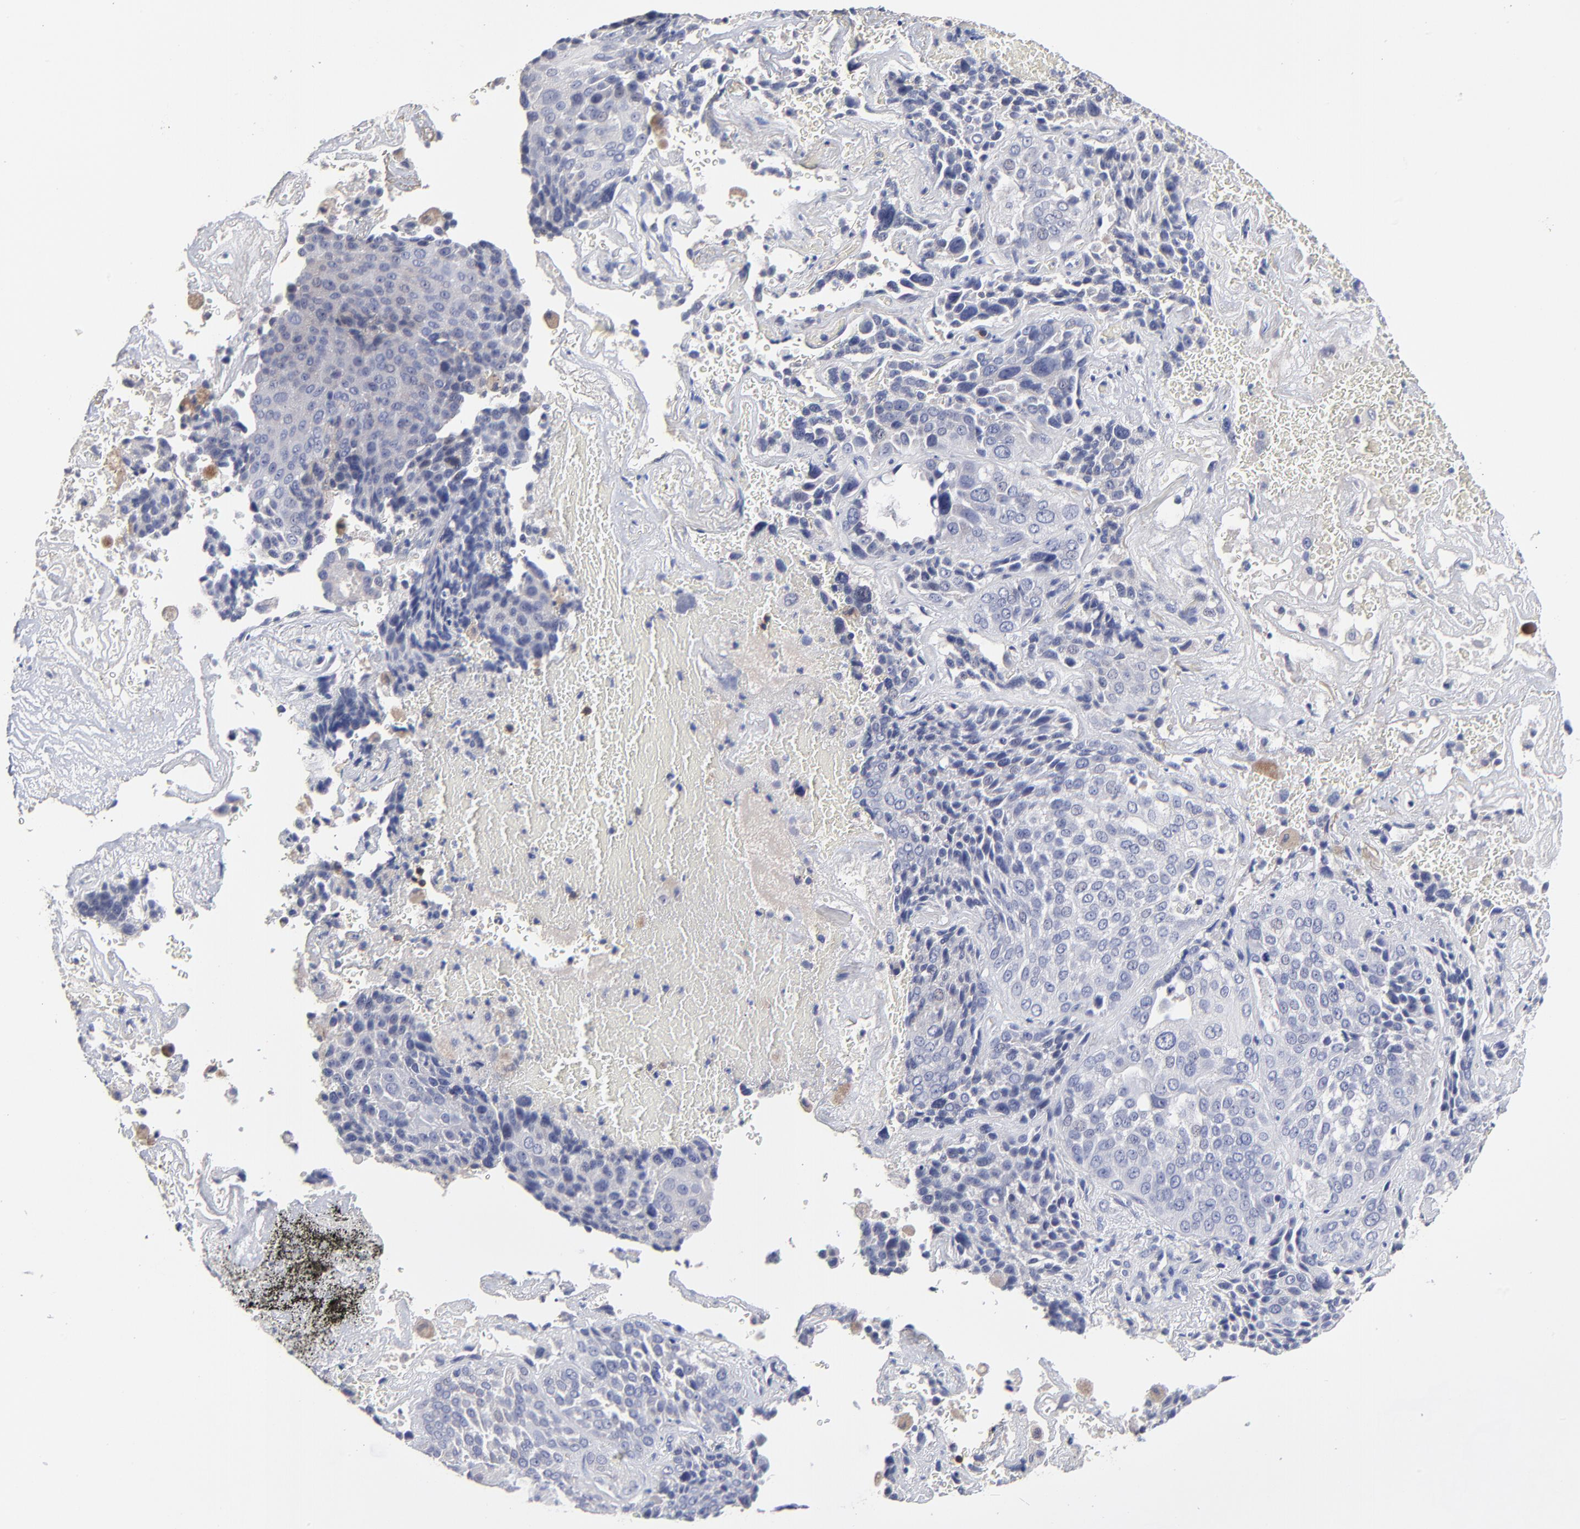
{"staining": {"intensity": "negative", "quantity": "none", "location": "none"}, "tissue": "lung cancer", "cell_type": "Tumor cells", "image_type": "cancer", "snomed": [{"axis": "morphology", "description": "Squamous cell carcinoma, NOS"}, {"axis": "topography", "description": "Lung"}], "caption": "This image is of lung cancer (squamous cell carcinoma) stained with IHC to label a protein in brown with the nuclei are counter-stained blue. There is no expression in tumor cells. (DAB (3,3'-diaminobenzidine) immunohistochemistry, high magnification).", "gene": "TRAT1", "patient": {"sex": "male", "age": 54}}